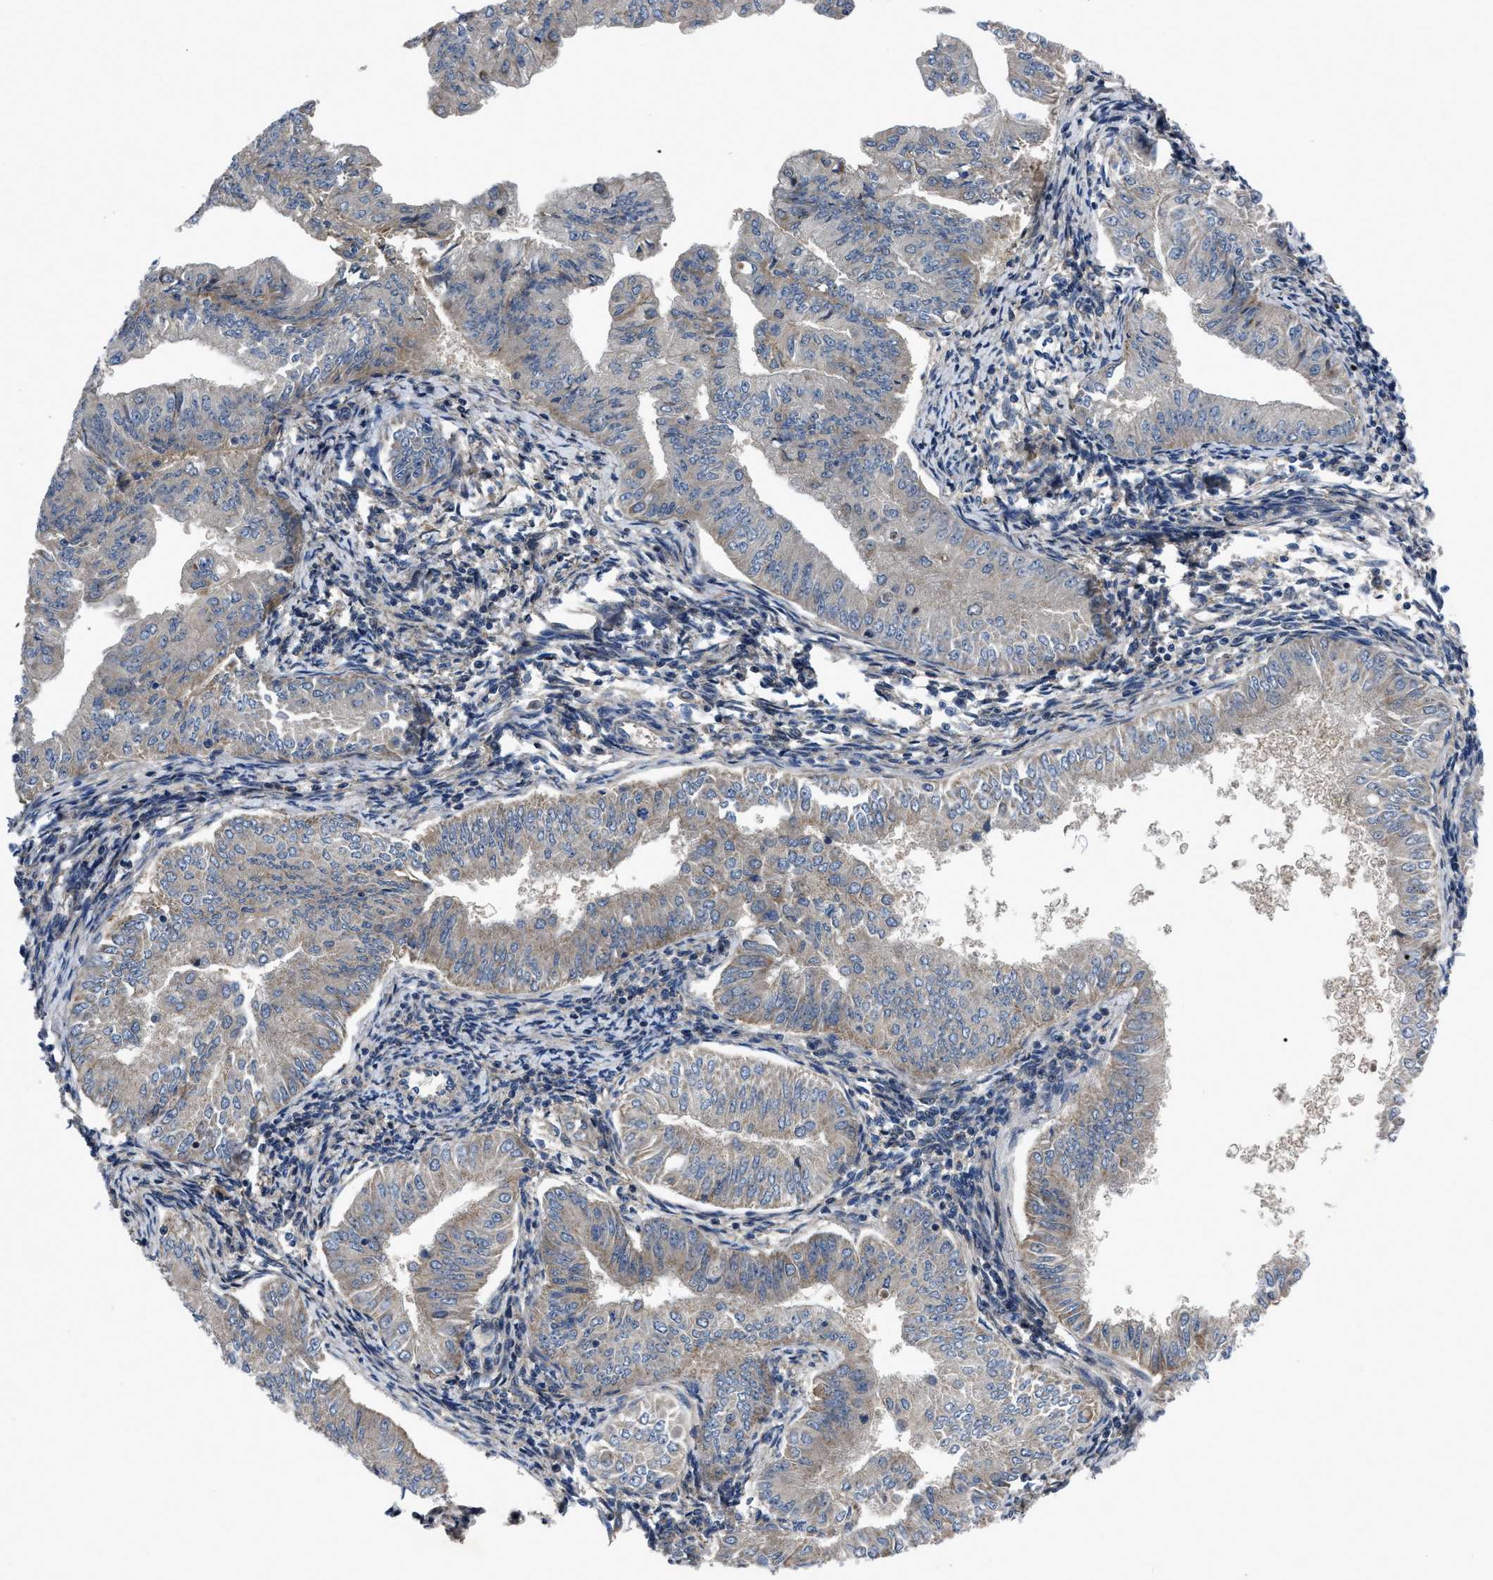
{"staining": {"intensity": "weak", "quantity": "25%-75%", "location": "cytoplasmic/membranous"}, "tissue": "endometrial cancer", "cell_type": "Tumor cells", "image_type": "cancer", "snomed": [{"axis": "morphology", "description": "Normal tissue, NOS"}, {"axis": "morphology", "description": "Adenocarcinoma, NOS"}, {"axis": "topography", "description": "Endometrium"}], "caption": "About 25%-75% of tumor cells in human endometrial adenocarcinoma show weak cytoplasmic/membranous protein staining as visualized by brown immunohistochemical staining.", "gene": "PPWD1", "patient": {"sex": "female", "age": 53}}